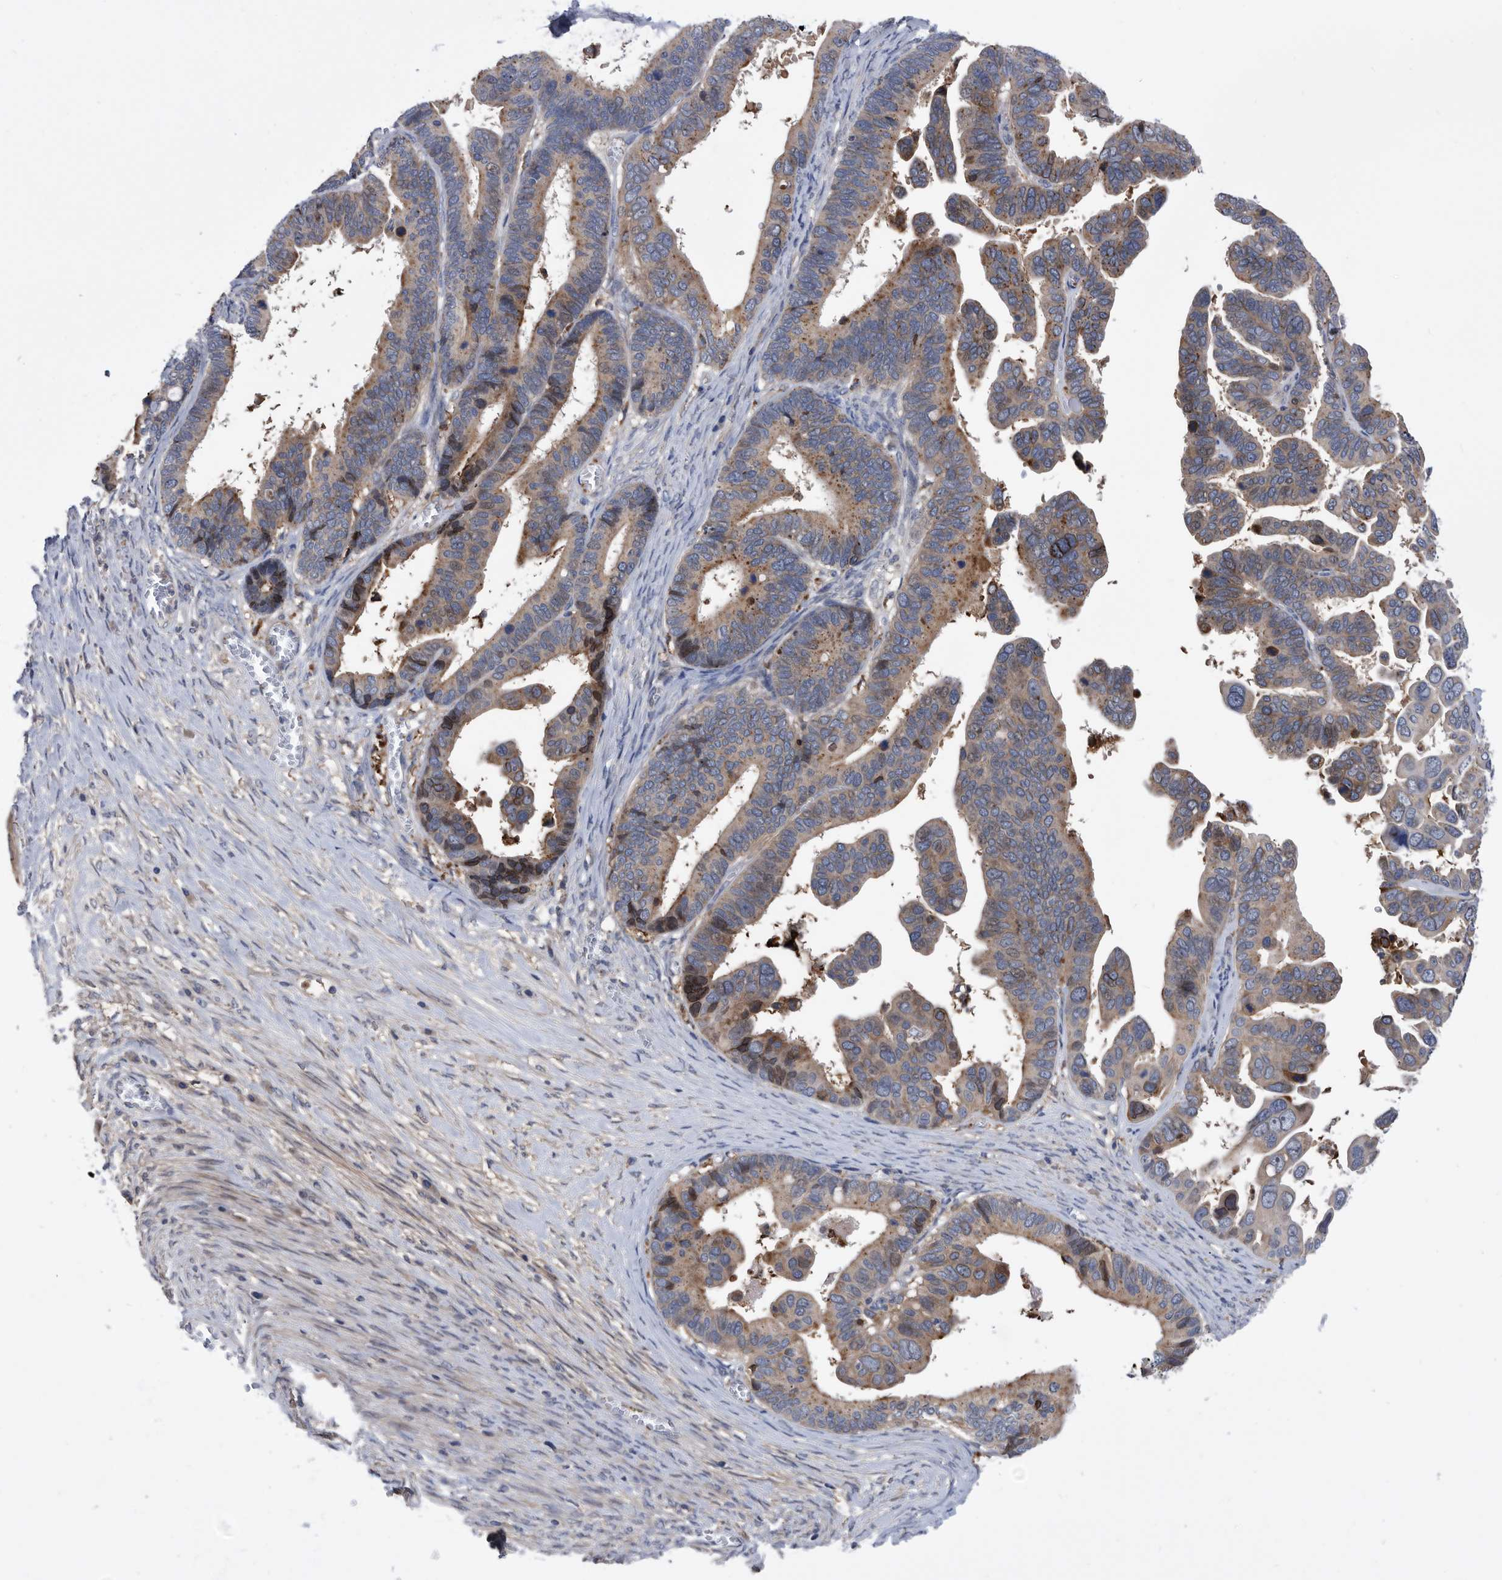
{"staining": {"intensity": "moderate", "quantity": ">75%", "location": "cytoplasmic/membranous"}, "tissue": "ovarian cancer", "cell_type": "Tumor cells", "image_type": "cancer", "snomed": [{"axis": "morphology", "description": "Cystadenocarcinoma, serous, NOS"}, {"axis": "topography", "description": "Ovary"}], "caption": "IHC micrograph of human ovarian cancer stained for a protein (brown), which demonstrates medium levels of moderate cytoplasmic/membranous expression in about >75% of tumor cells.", "gene": "BAIAP3", "patient": {"sex": "female", "age": 56}}